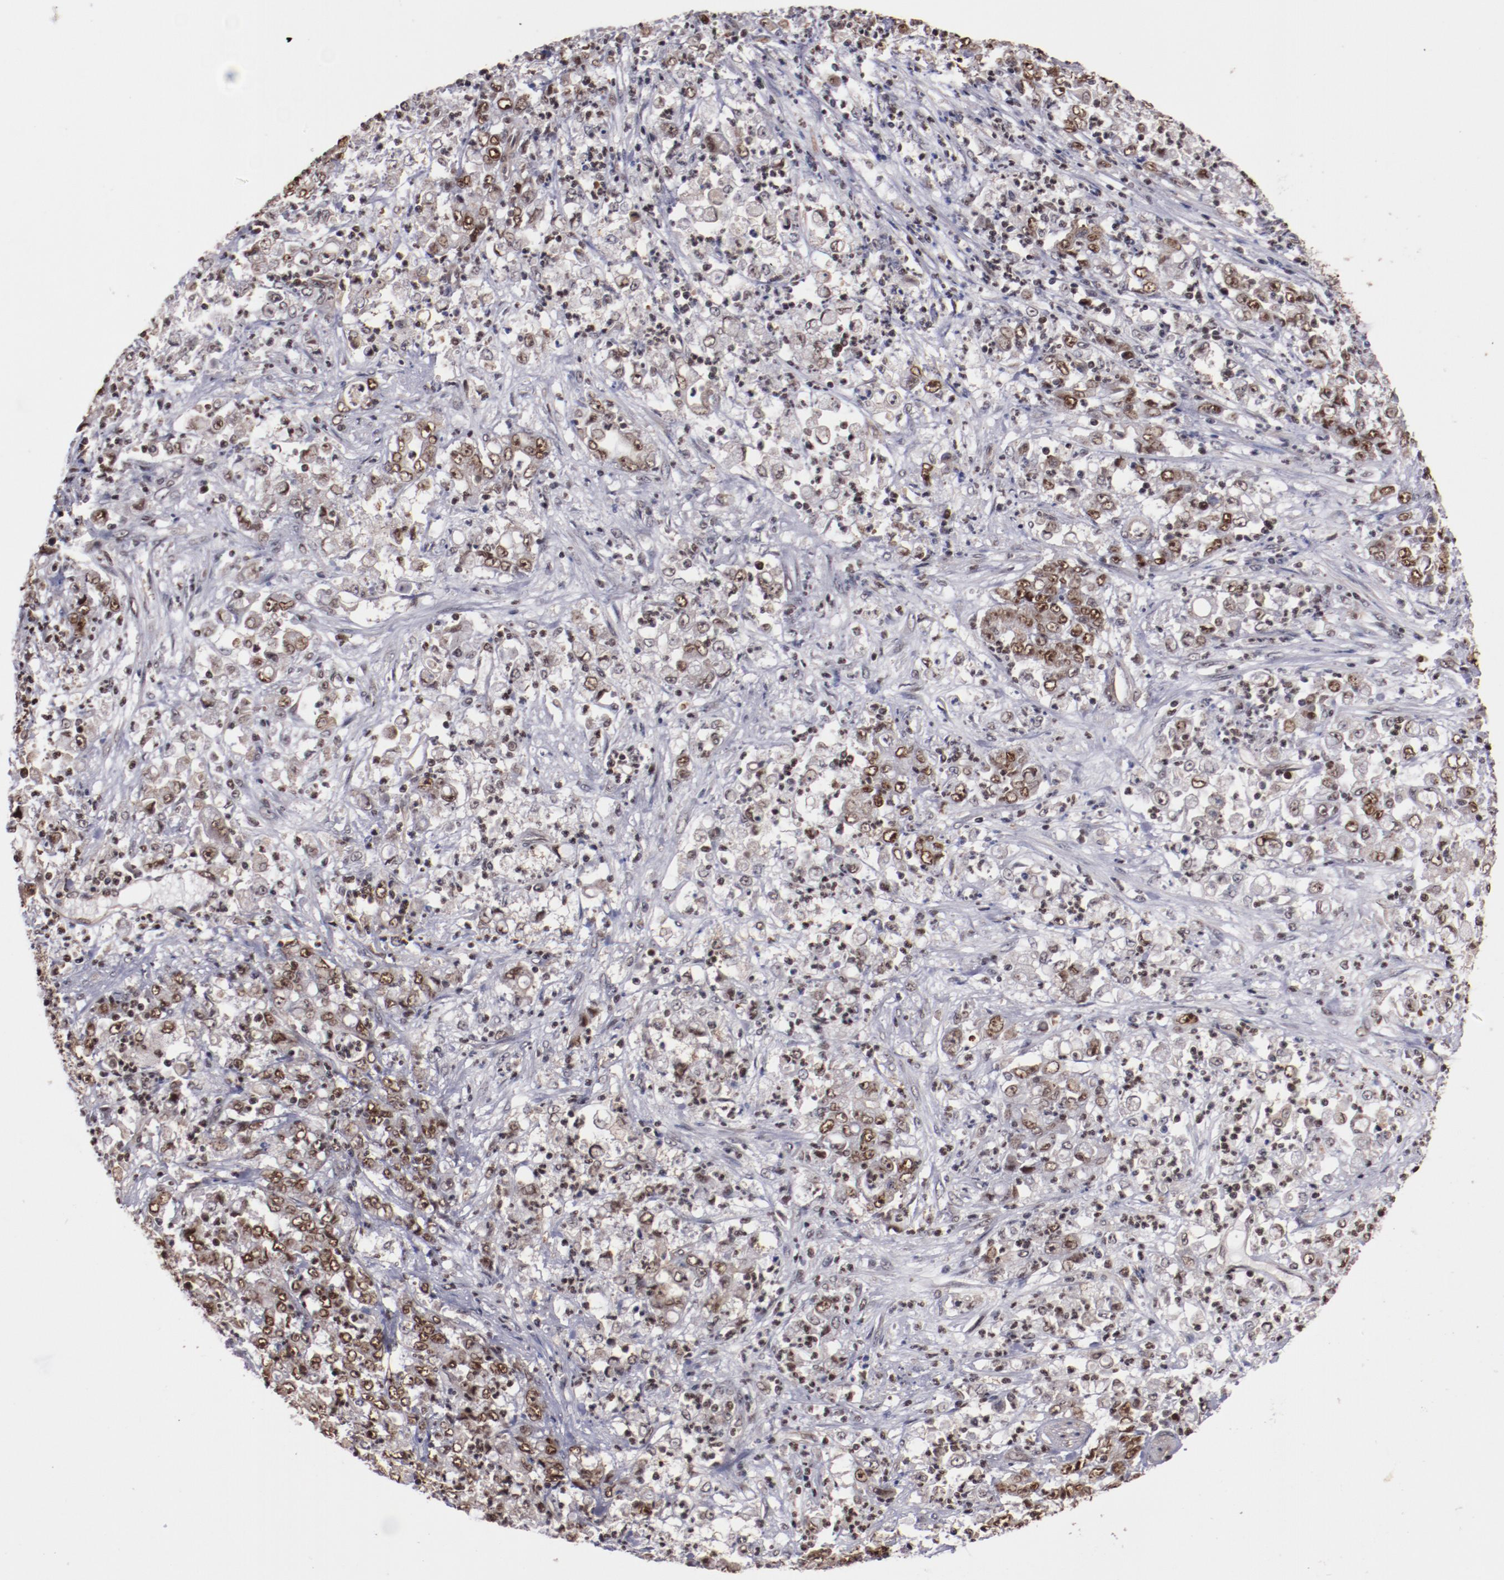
{"staining": {"intensity": "moderate", "quantity": "25%-75%", "location": "nuclear"}, "tissue": "stomach cancer", "cell_type": "Tumor cells", "image_type": "cancer", "snomed": [{"axis": "morphology", "description": "Adenocarcinoma, NOS"}, {"axis": "topography", "description": "Stomach, lower"}], "caption": "Adenocarcinoma (stomach) tissue reveals moderate nuclear positivity in approximately 25%-75% of tumor cells, visualized by immunohistochemistry. (DAB (3,3'-diaminobenzidine) = brown stain, brightfield microscopy at high magnification).", "gene": "STAG2", "patient": {"sex": "female", "age": 71}}